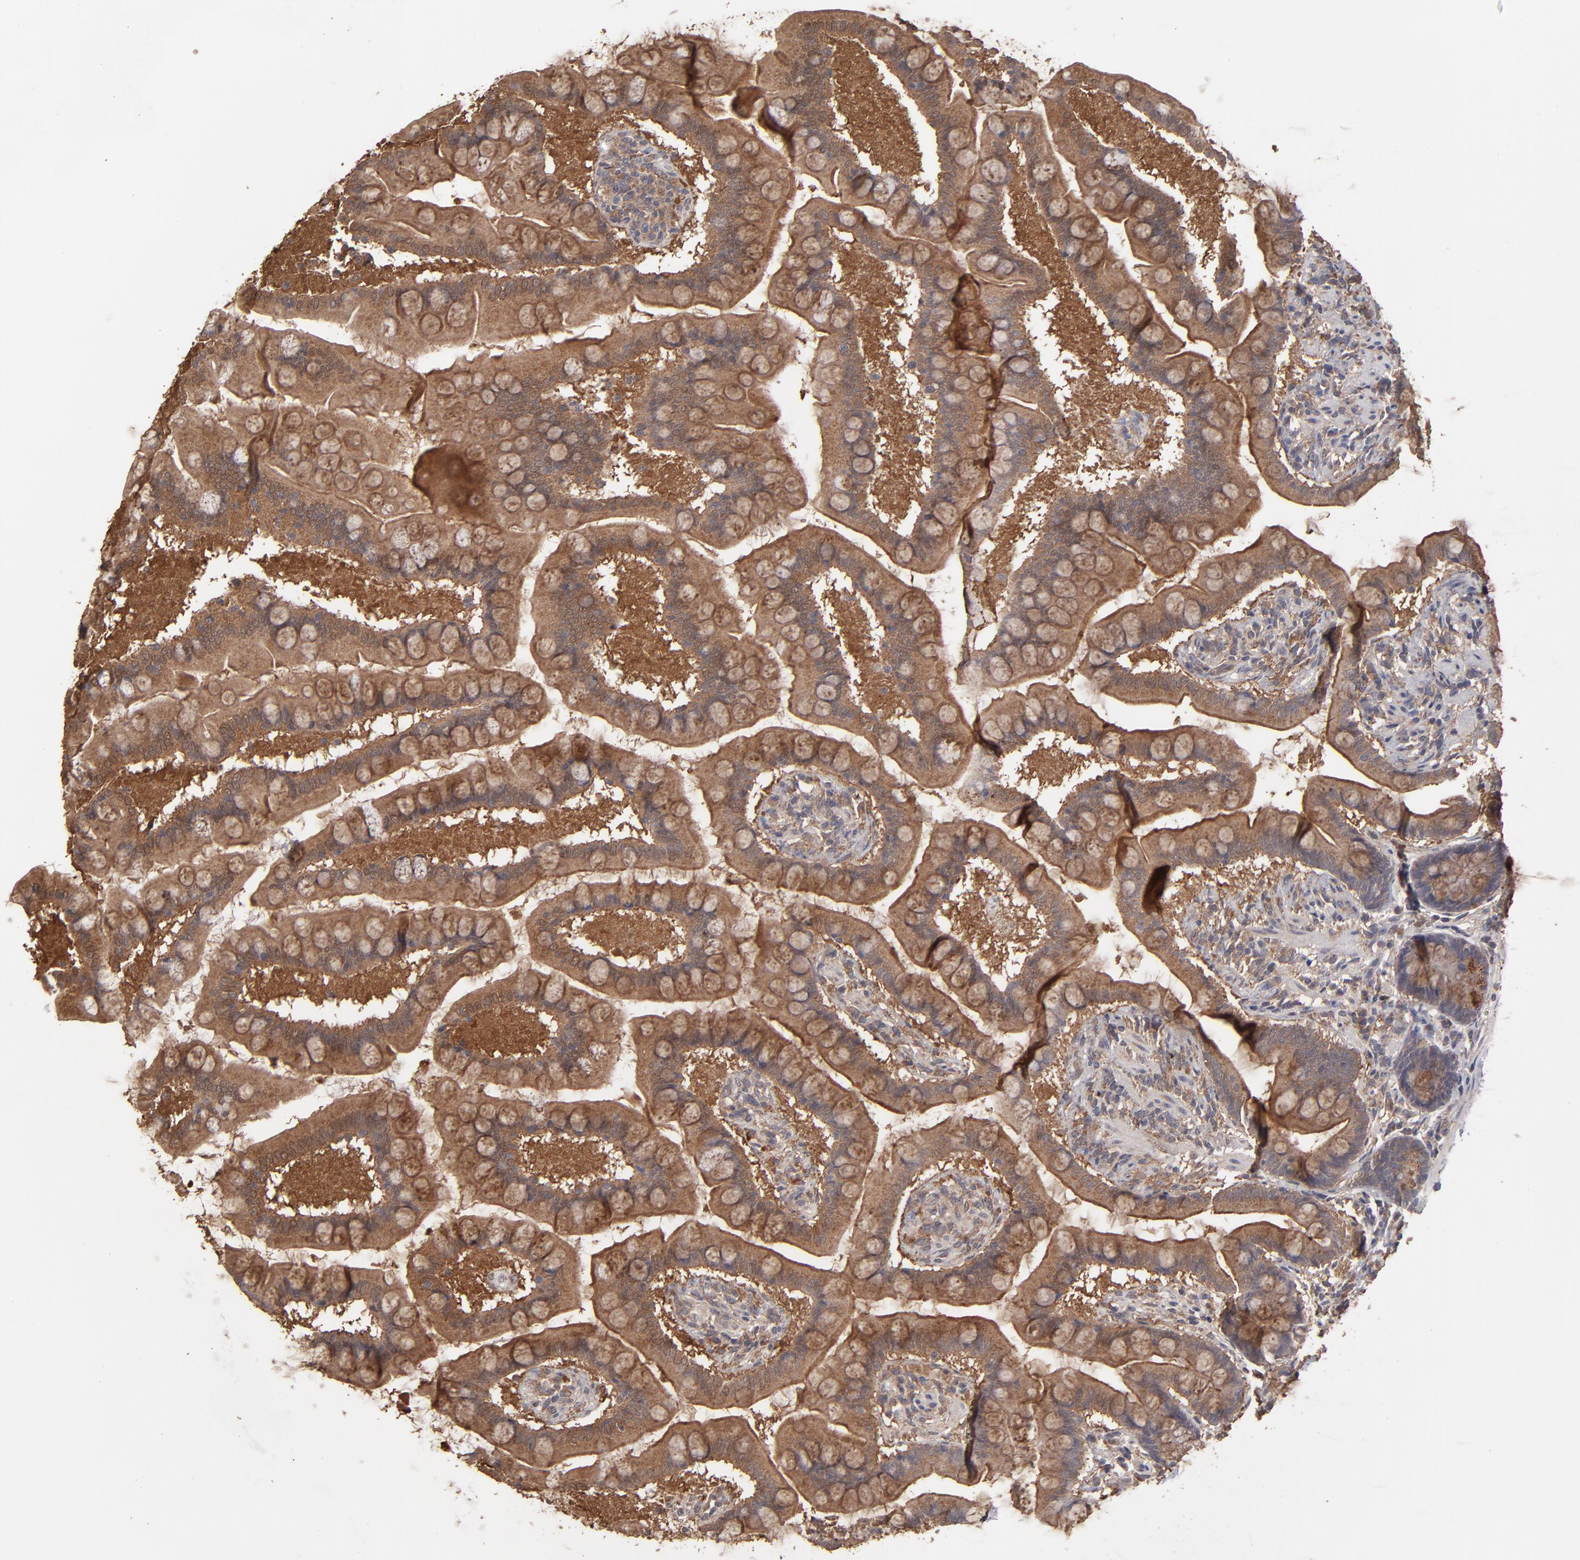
{"staining": {"intensity": "moderate", "quantity": ">75%", "location": "cytoplasmic/membranous"}, "tissue": "small intestine", "cell_type": "Glandular cells", "image_type": "normal", "snomed": [{"axis": "morphology", "description": "Normal tissue, NOS"}, {"axis": "topography", "description": "Small intestine"}], "caption": "Normal small intestine was stained to show a protein in brown. There is medium levels of moderate cytoplasmic/membranous expression in approximately >75% of glandular cells. (IHC, brightfield microscopy, high magnification).", "gene": "MMP2", "patient": {"sex": "male", "age": 41}}